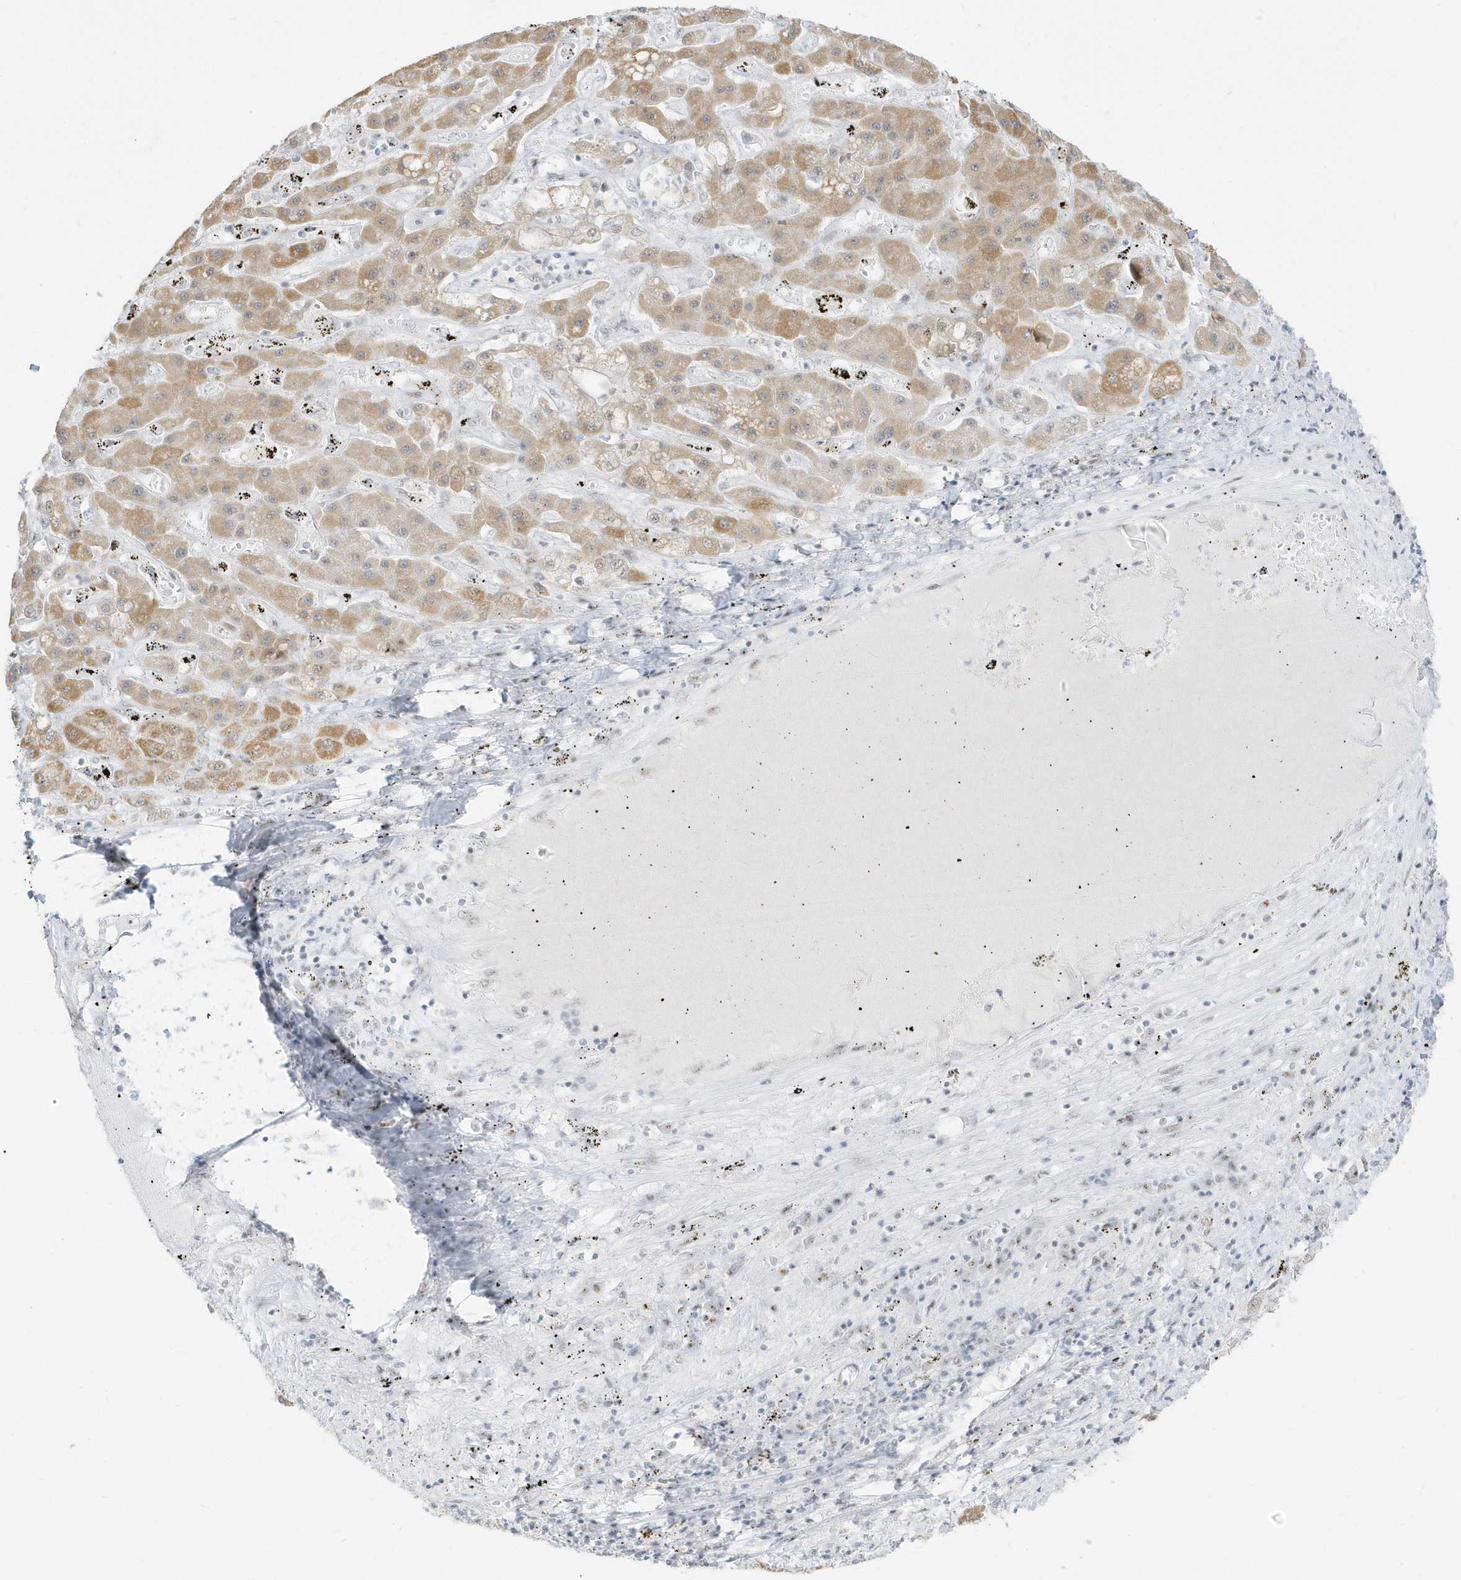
{"staining": {"intensity": "moderate", "quantity": ">75%", "location": "cytoplasmic/membranous"}, "tissue": "liver cancer", "cell_type": "Tumor cells", "image_type": "cancer", "snomed": [{"axis": "morphology", "description": "Cholangiocarcinoma"}, {"axis": "topography", "description": "Liver"}], "caption": "This histopathology image shows immunohistochemistry staining of human liver cancer (cholangiocarcinoma), with medium moderate cytoplasmic/membranous expression in approximately >75% of tumor cells.", "gene": "PLEKHN1", "patient": {"sex": "male", "age": 67}}